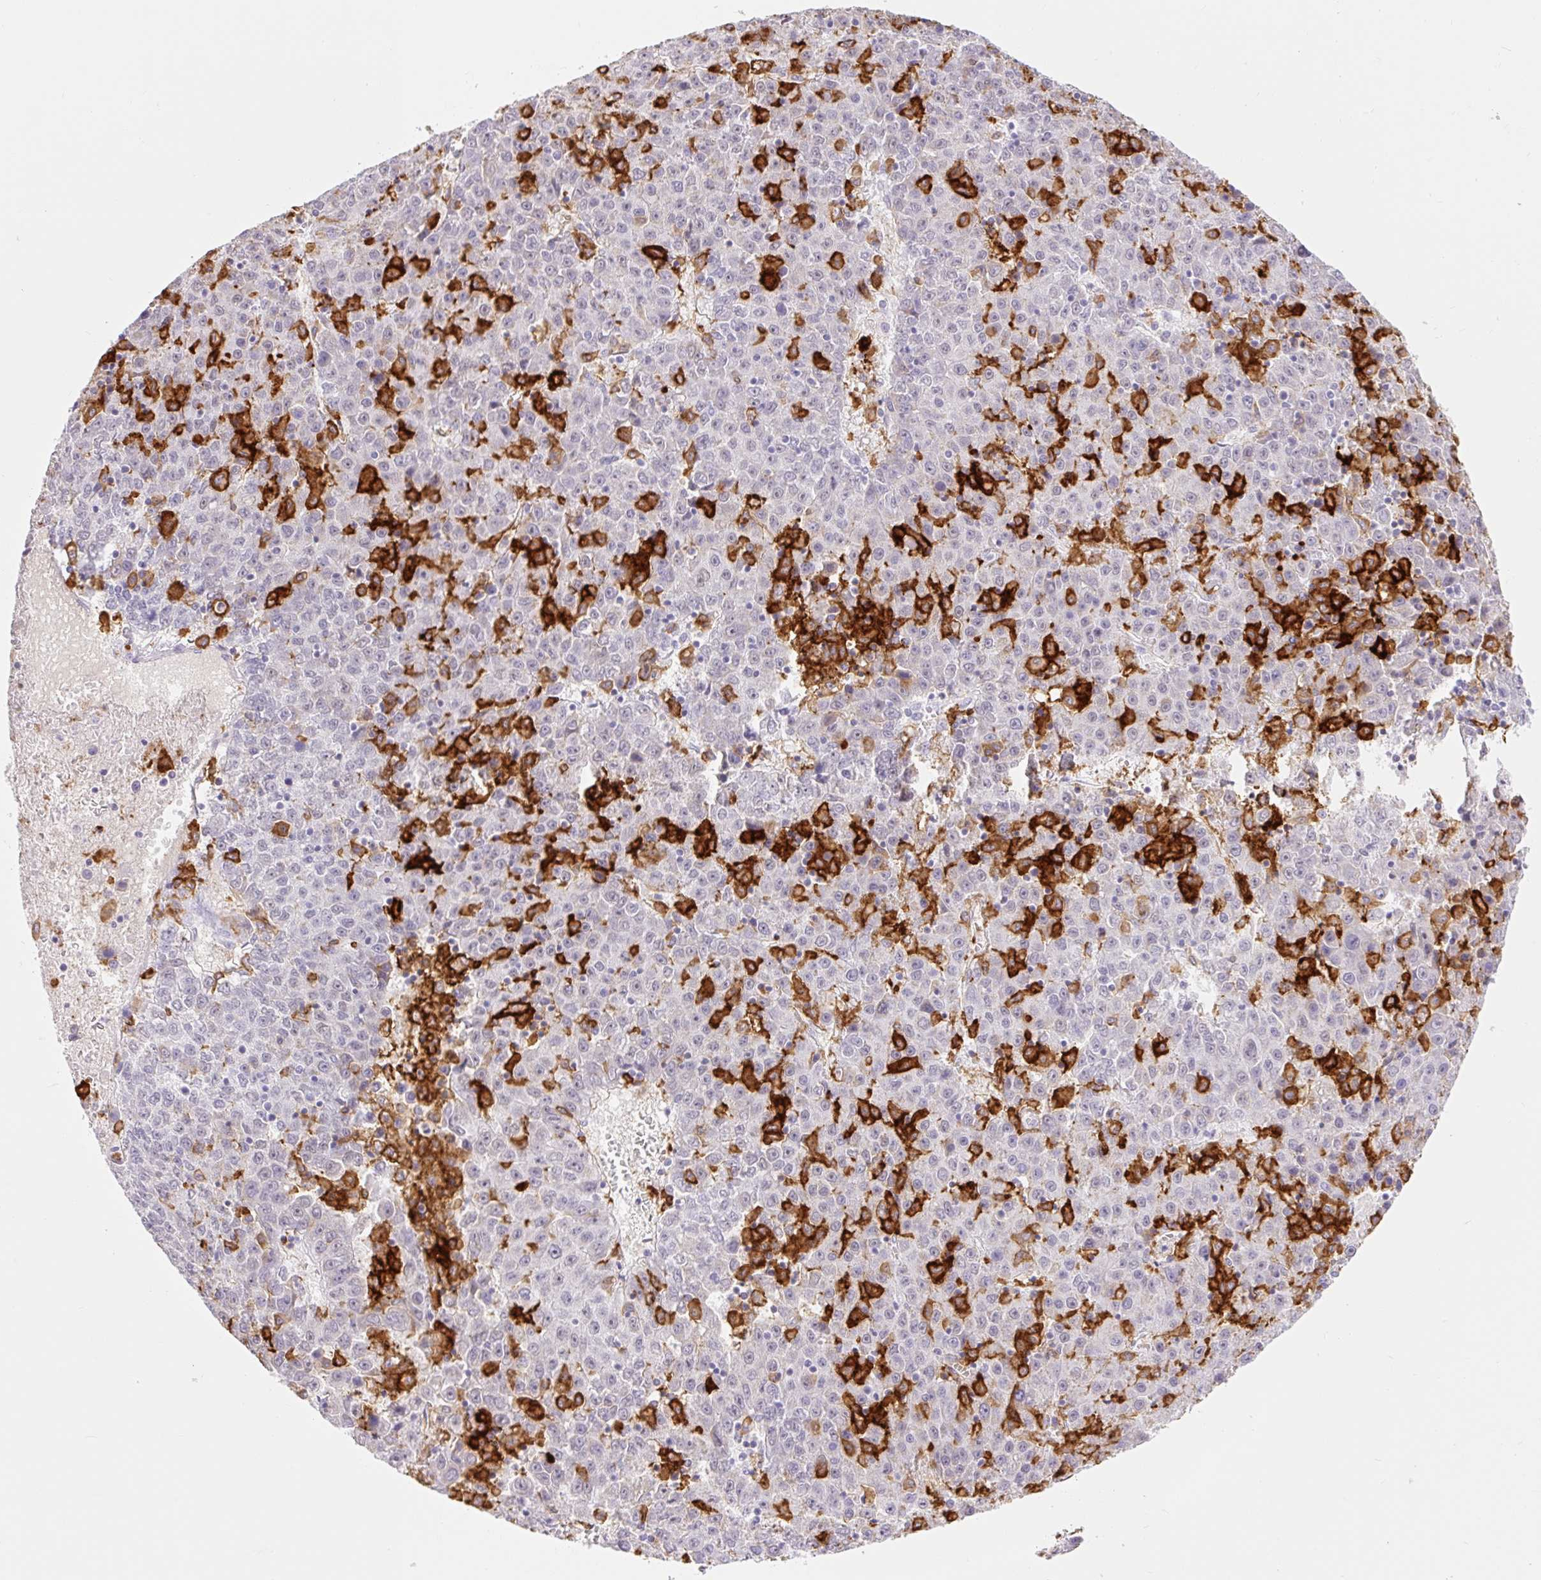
{"staining": {"intensity": "negative", "quantity": "none", "location": "none"}, "tissue": "liver cancer", "cell_type": "Tumor cells", "image_type": "cancer", "snomed": [{"axis": "morphology", "description": "Carcinoma, Hepatocellular, NOS"}, {"axis": "topography", "description": "Liver"}], "caption": "High magnification brightfield microscopy of liver hepatocellular carcinoma stained with DAB (brown) and counterstained with hematoxylin (blue): tumor cells show no significant staining.", "gene": "SIGLEC1", "patient": {"sex": "female", "age": 53}}